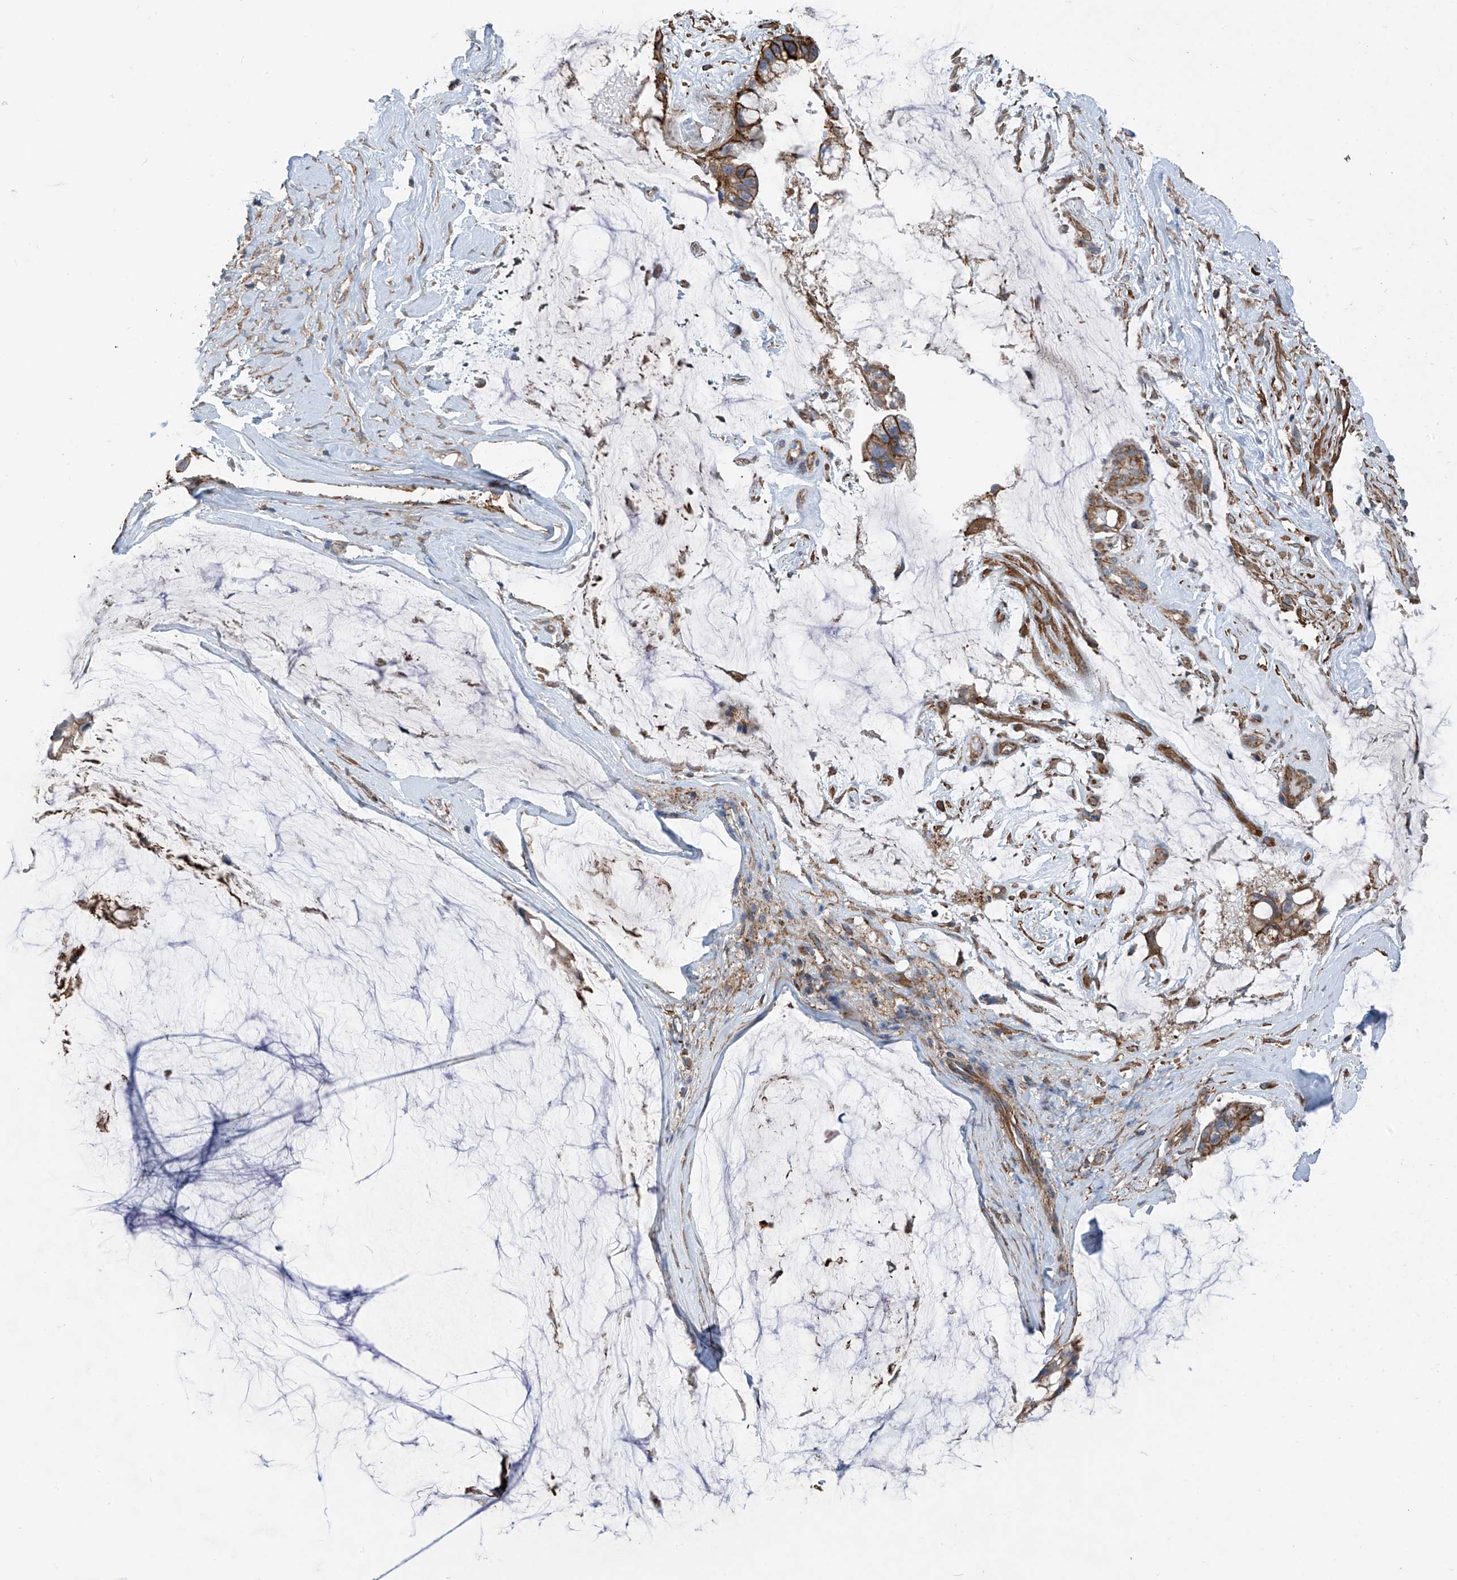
{"staining": {"intensity": "moderate", "quantity": ">75%", "location": "cytoplasmic/membranous"}, "tissue": "ovarian cancer", "cell_type": "Tumor cells", "image_type": "cancer", "snomed": [{"axis": "morphology", "description": "Cystadenocarcinoma, mucinous, NOS"}, {"axis": "topography", "description": "Ovary"}], "caption": "Ovarian mucinous cystadenocarcinoma tissue exhibits moderate cytoplasmic/membranous staining in about >75% of tumor cells", "gene": "SLC1A5", "patient": {"sex": "female", "age": 39}}